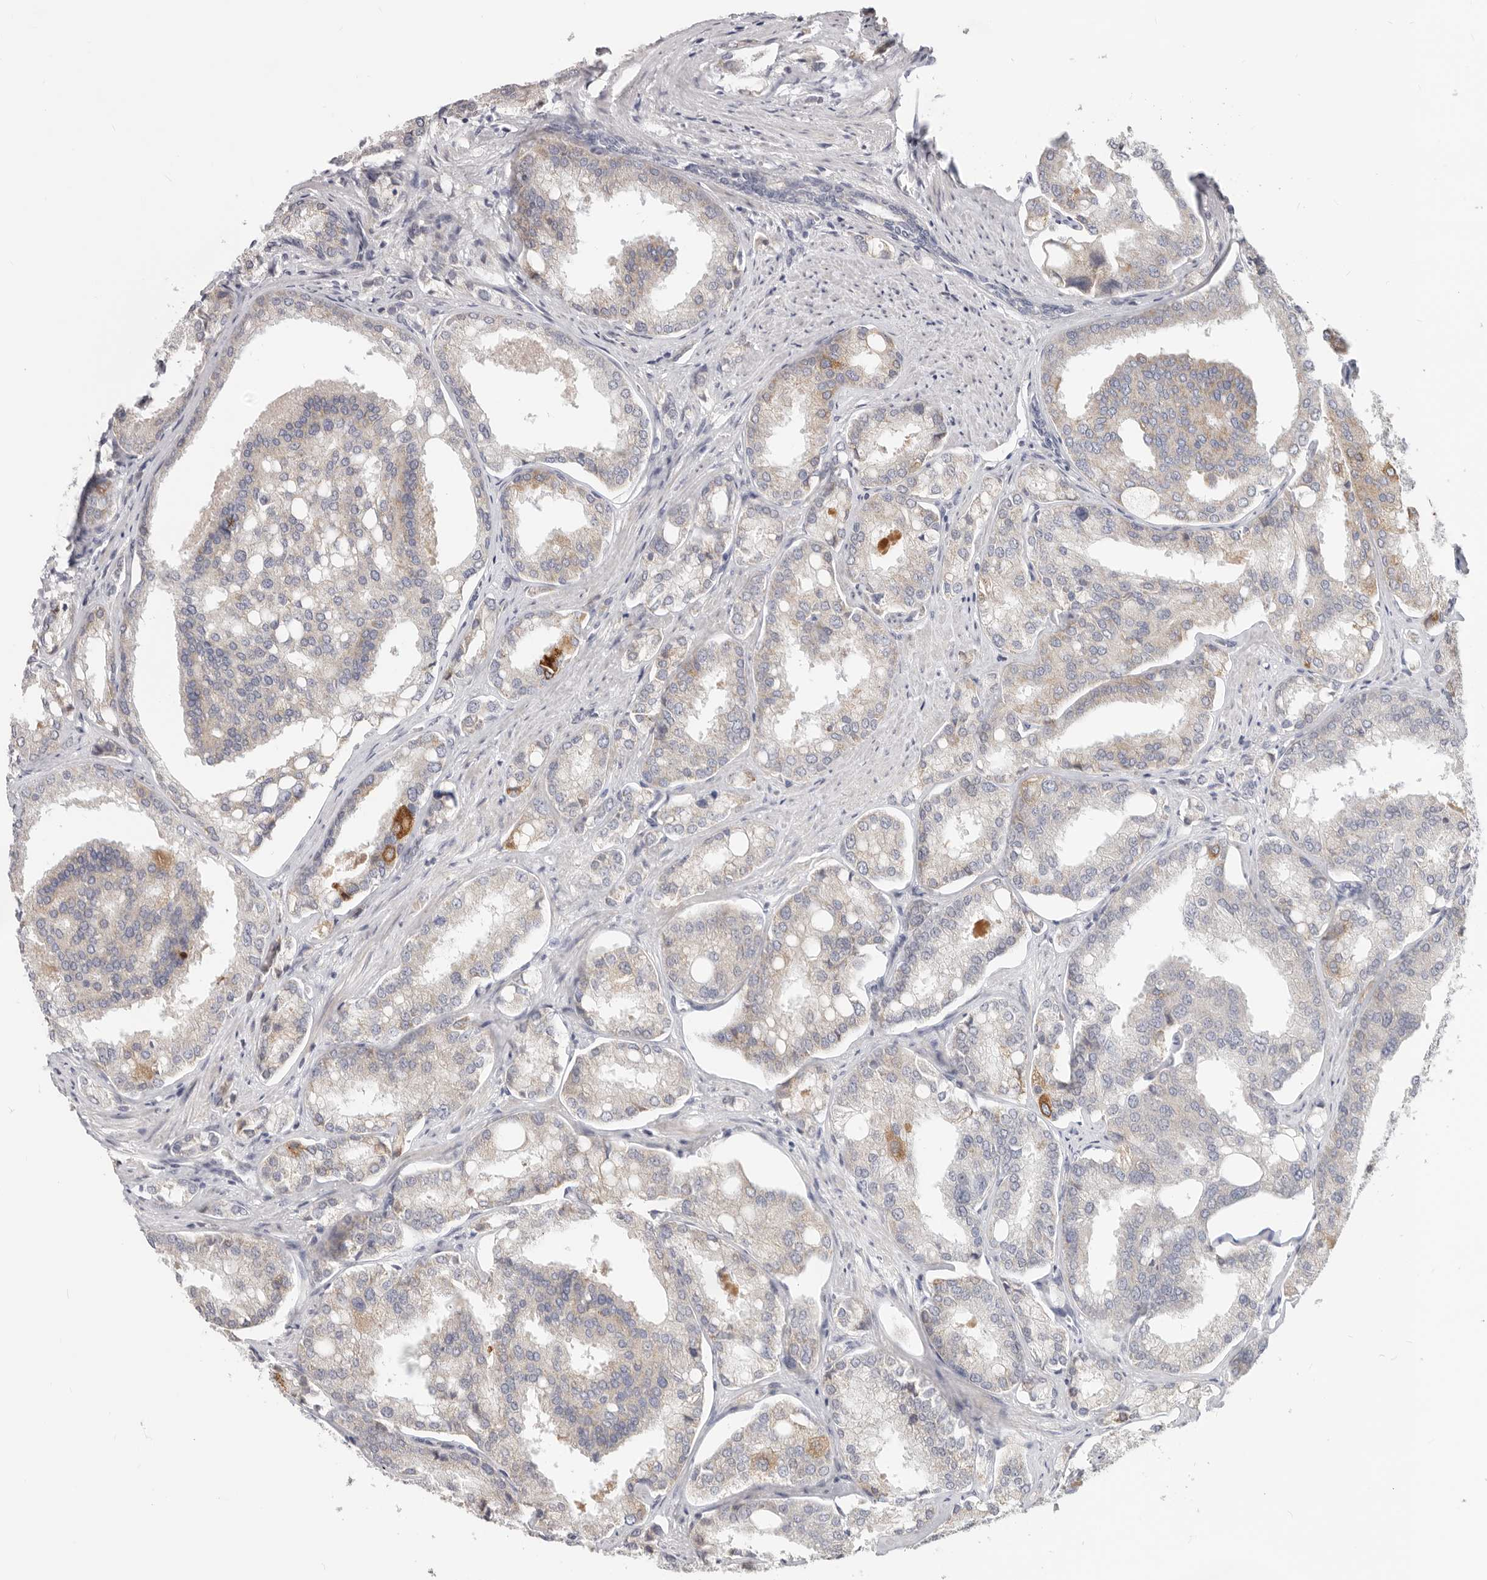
{"staining": {"intensity": "moderate", "quantity": "<25%", "location": "cytoplasmic/membranous"}, "tissue": "prostate cancer", "cell_type": "Tumor cells", "image_type": "cancer", "snomed": [{"axis": "morphology", "description": "Adenocarcinoma, High grade"}, {"axis": "topography", "description": "Prostate"}], "caption": "Tumor cells demonstrate low levels of moderate cytoplasmic/membranous positivity in approximately <25% of cells in human high-grade adenocarcinoma (prostate).", "gene": "TFB2M", "patient": {"sex": "male", "age": 50}}